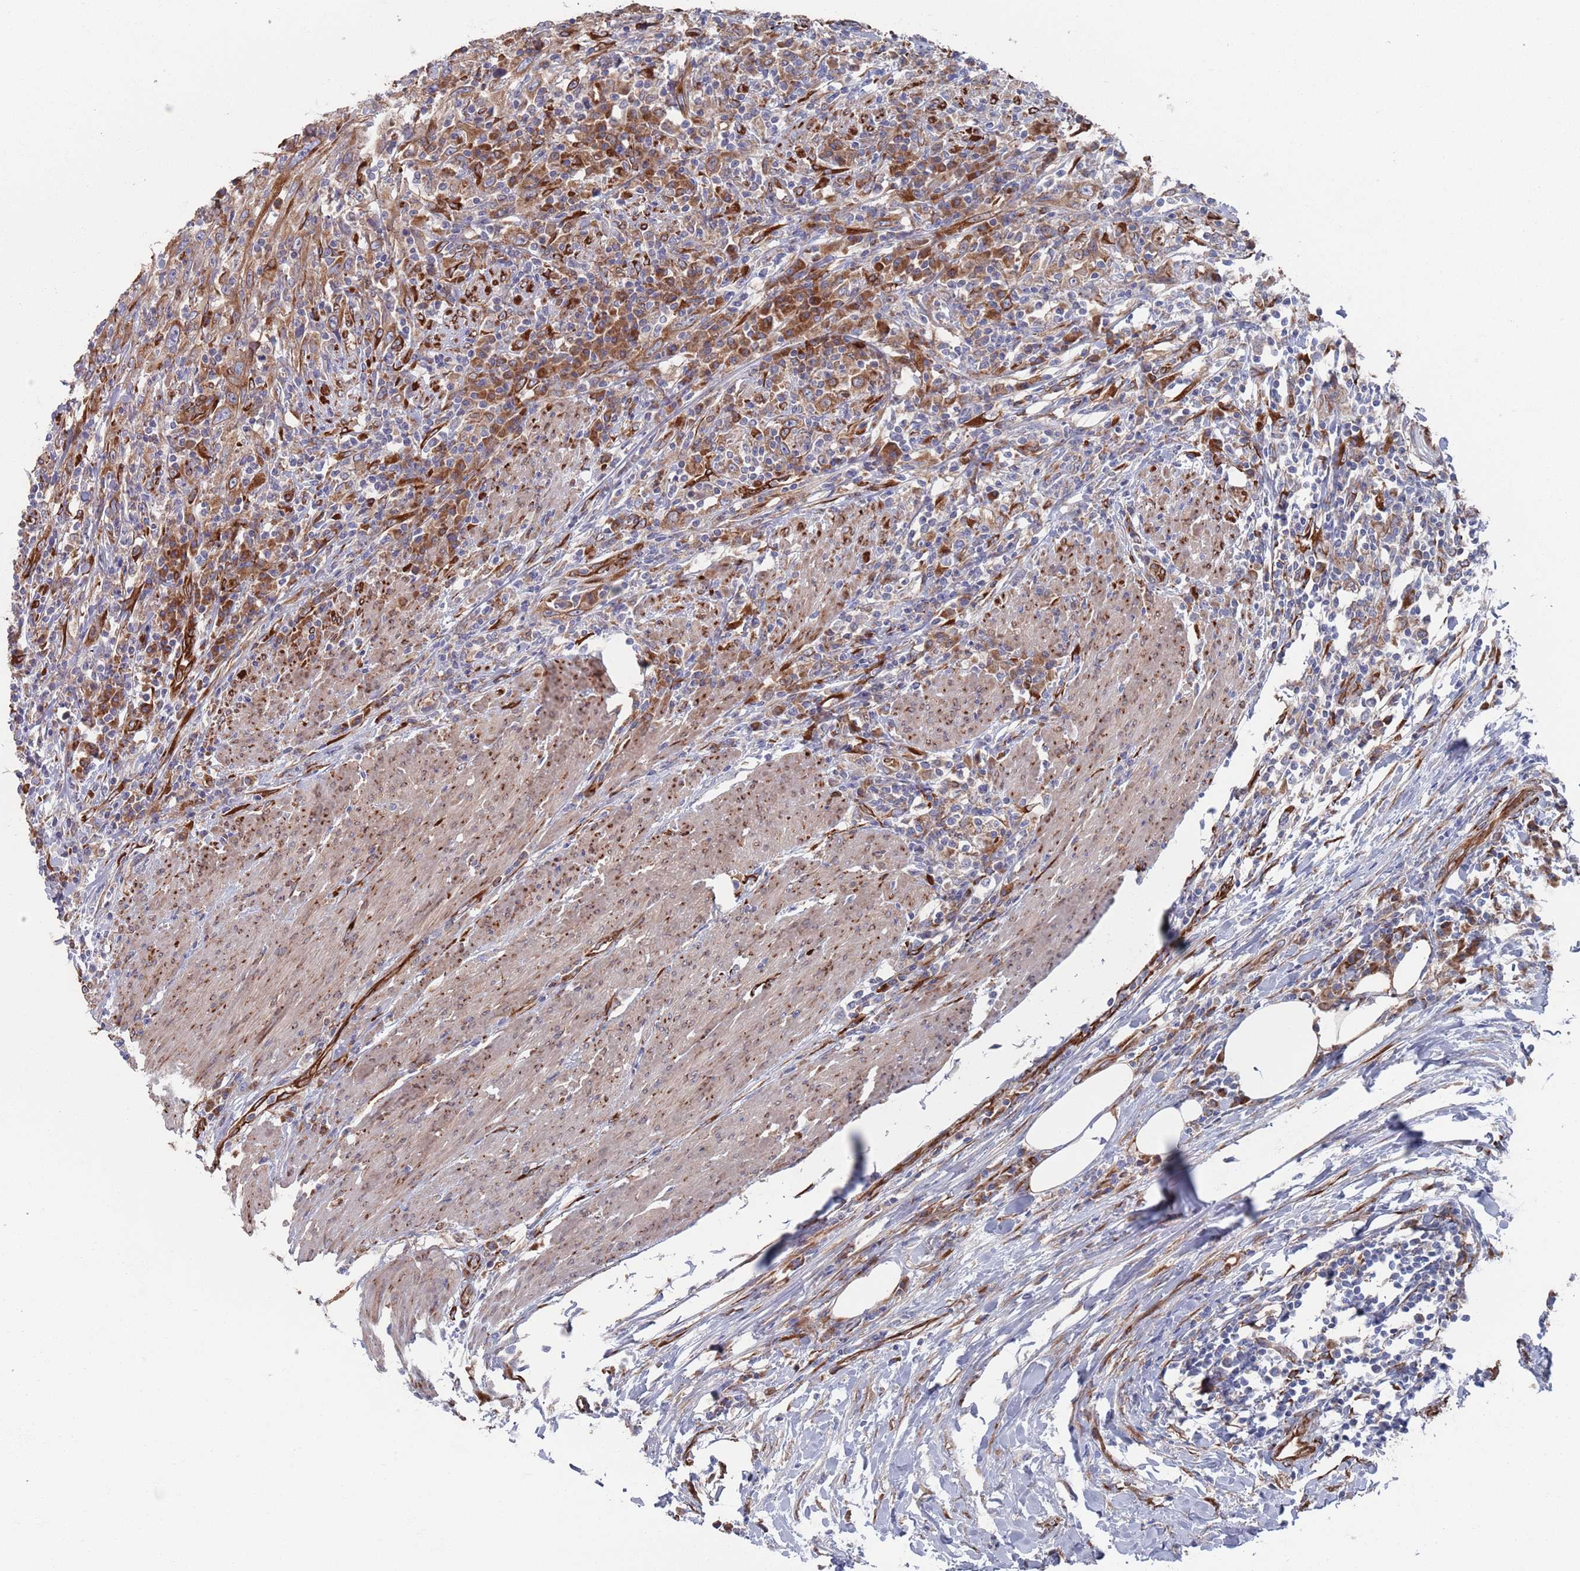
{"staining": {"intensity": "weak", "quantity": ">75%", "location": "cytoplasmic/membranous"}, "tissue": "urothelial cancer", "cell_type": "Tumor cells", "image_type": "cancer", "snomed": [{"axis": "morphology", "description": "Urothelial carcinoma, High grade"}, {"axis": "topography", "description": "Urinary bladder"}], "caption": "This micrograph demonstrates urothelial carcinoma (high-grade) stained with IHC to label a protein in brown. The cytoplasmic/membranous of tumor cells show weak positivity for the protein. Nuclei are counter-stained blue.", "gene": "CCDC106", "patient": {"sex": "male", "age": 61}}